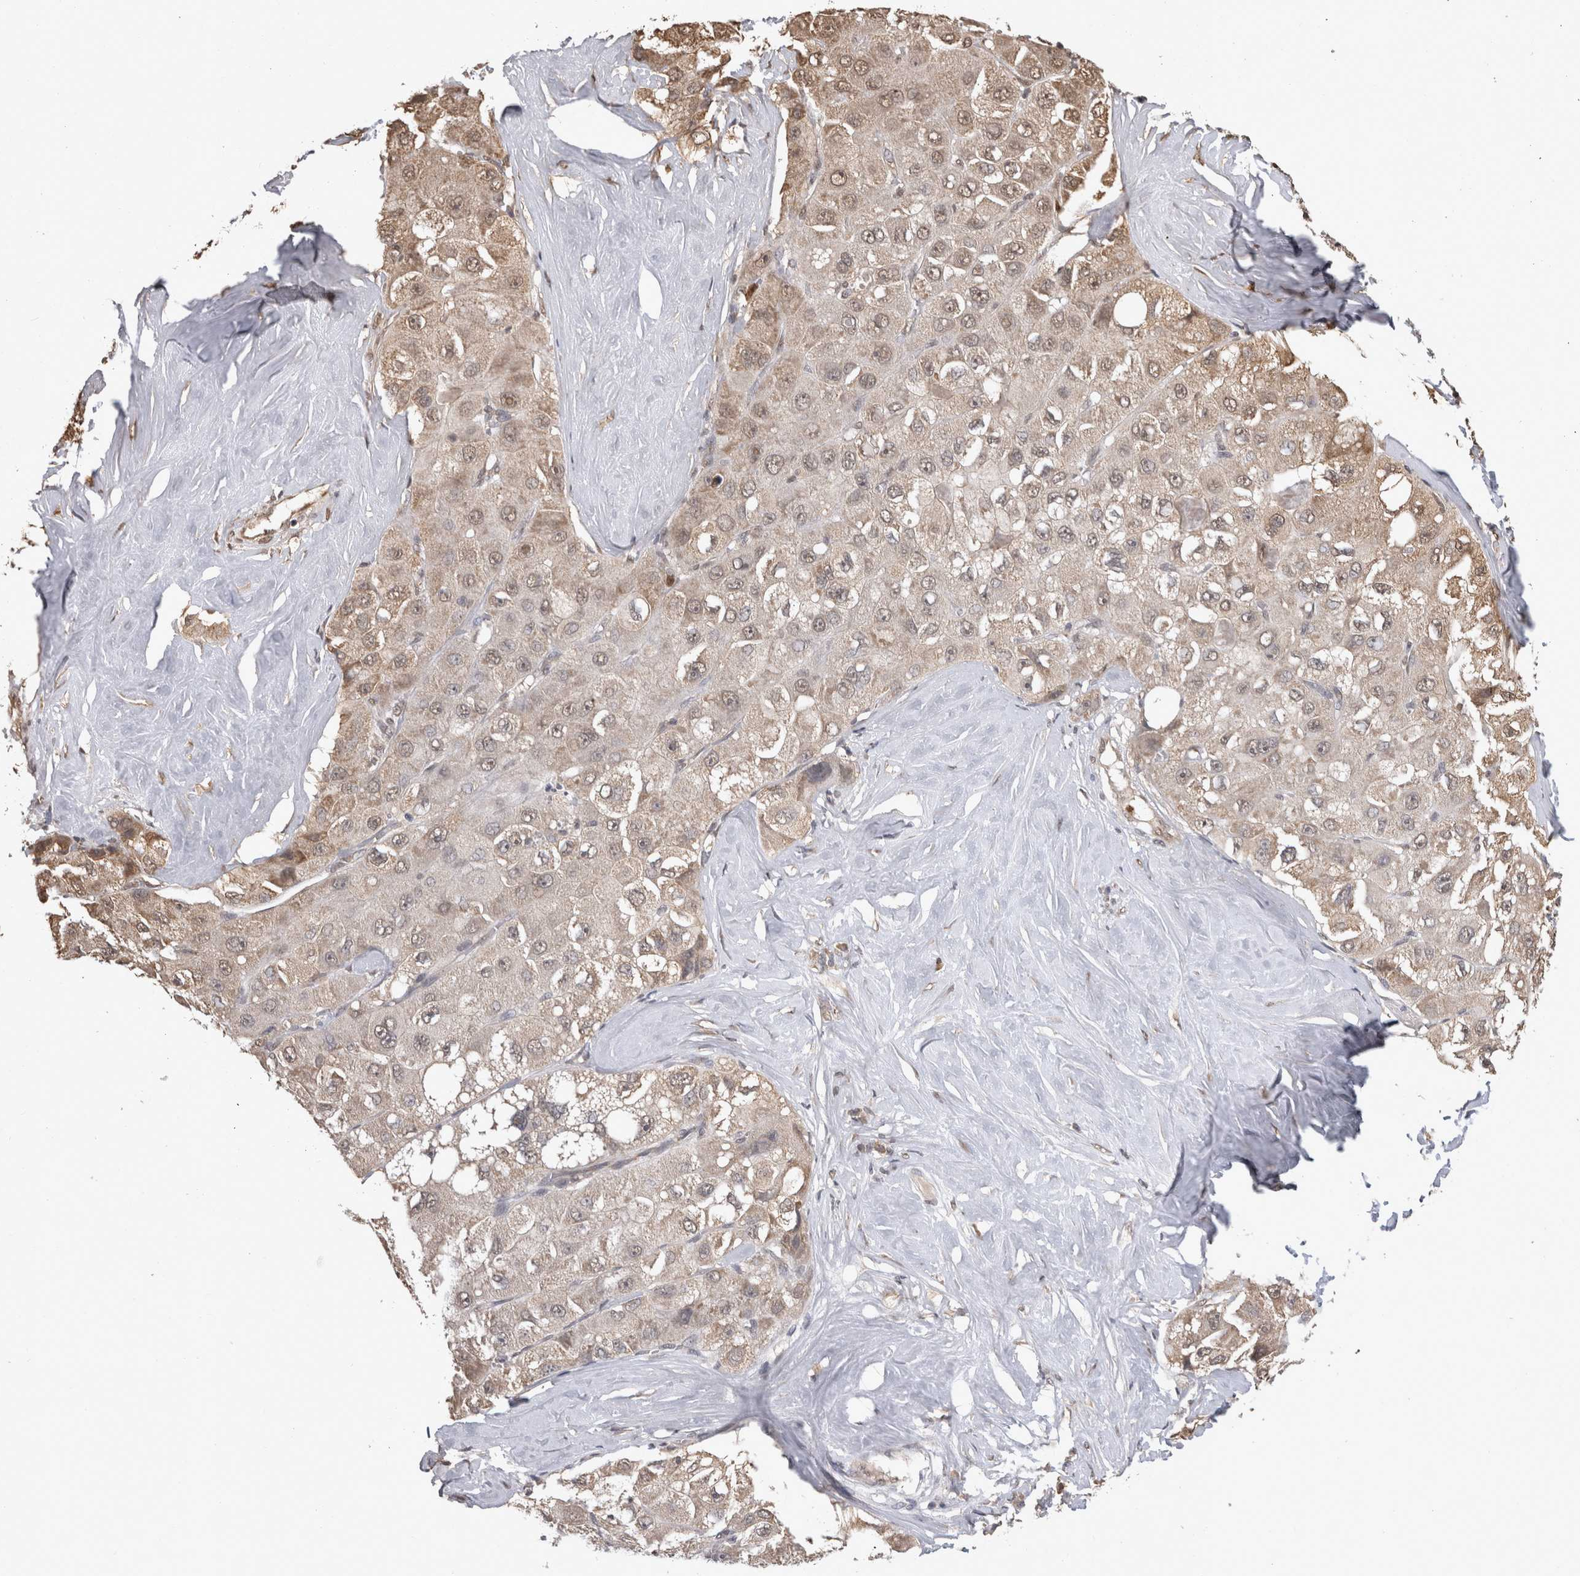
{"staining": {"intensity": "weak", "quantity": "25%-75%", "location": "cytoplasmic/membranous"}, "tissue": "liver cancer", "cell_type": "Tumor cells", "image_type": "cancer", "snomed": [{"axis": "morphology", "description": "Carcinoma, Hepatocellular, NOS"}, {"axis": "topography", "description": "Liver"}], "caption": "Immunohistochemistry staining of hepatocellular carcinoma (liver), which displays low levels of weak cytoplasmic/membranous expression in approximately 25%-75% of tumor cells indicating weak cytoplasmic/membranous protein staining. The staining was performed using DAB (3,3'-diaminobenzidine) (brown) for protein detection and nuclei were counterstained in hematoxylin (blue).", "gene": "PAK4", "patient": {"sex": "male", "age": 80}}